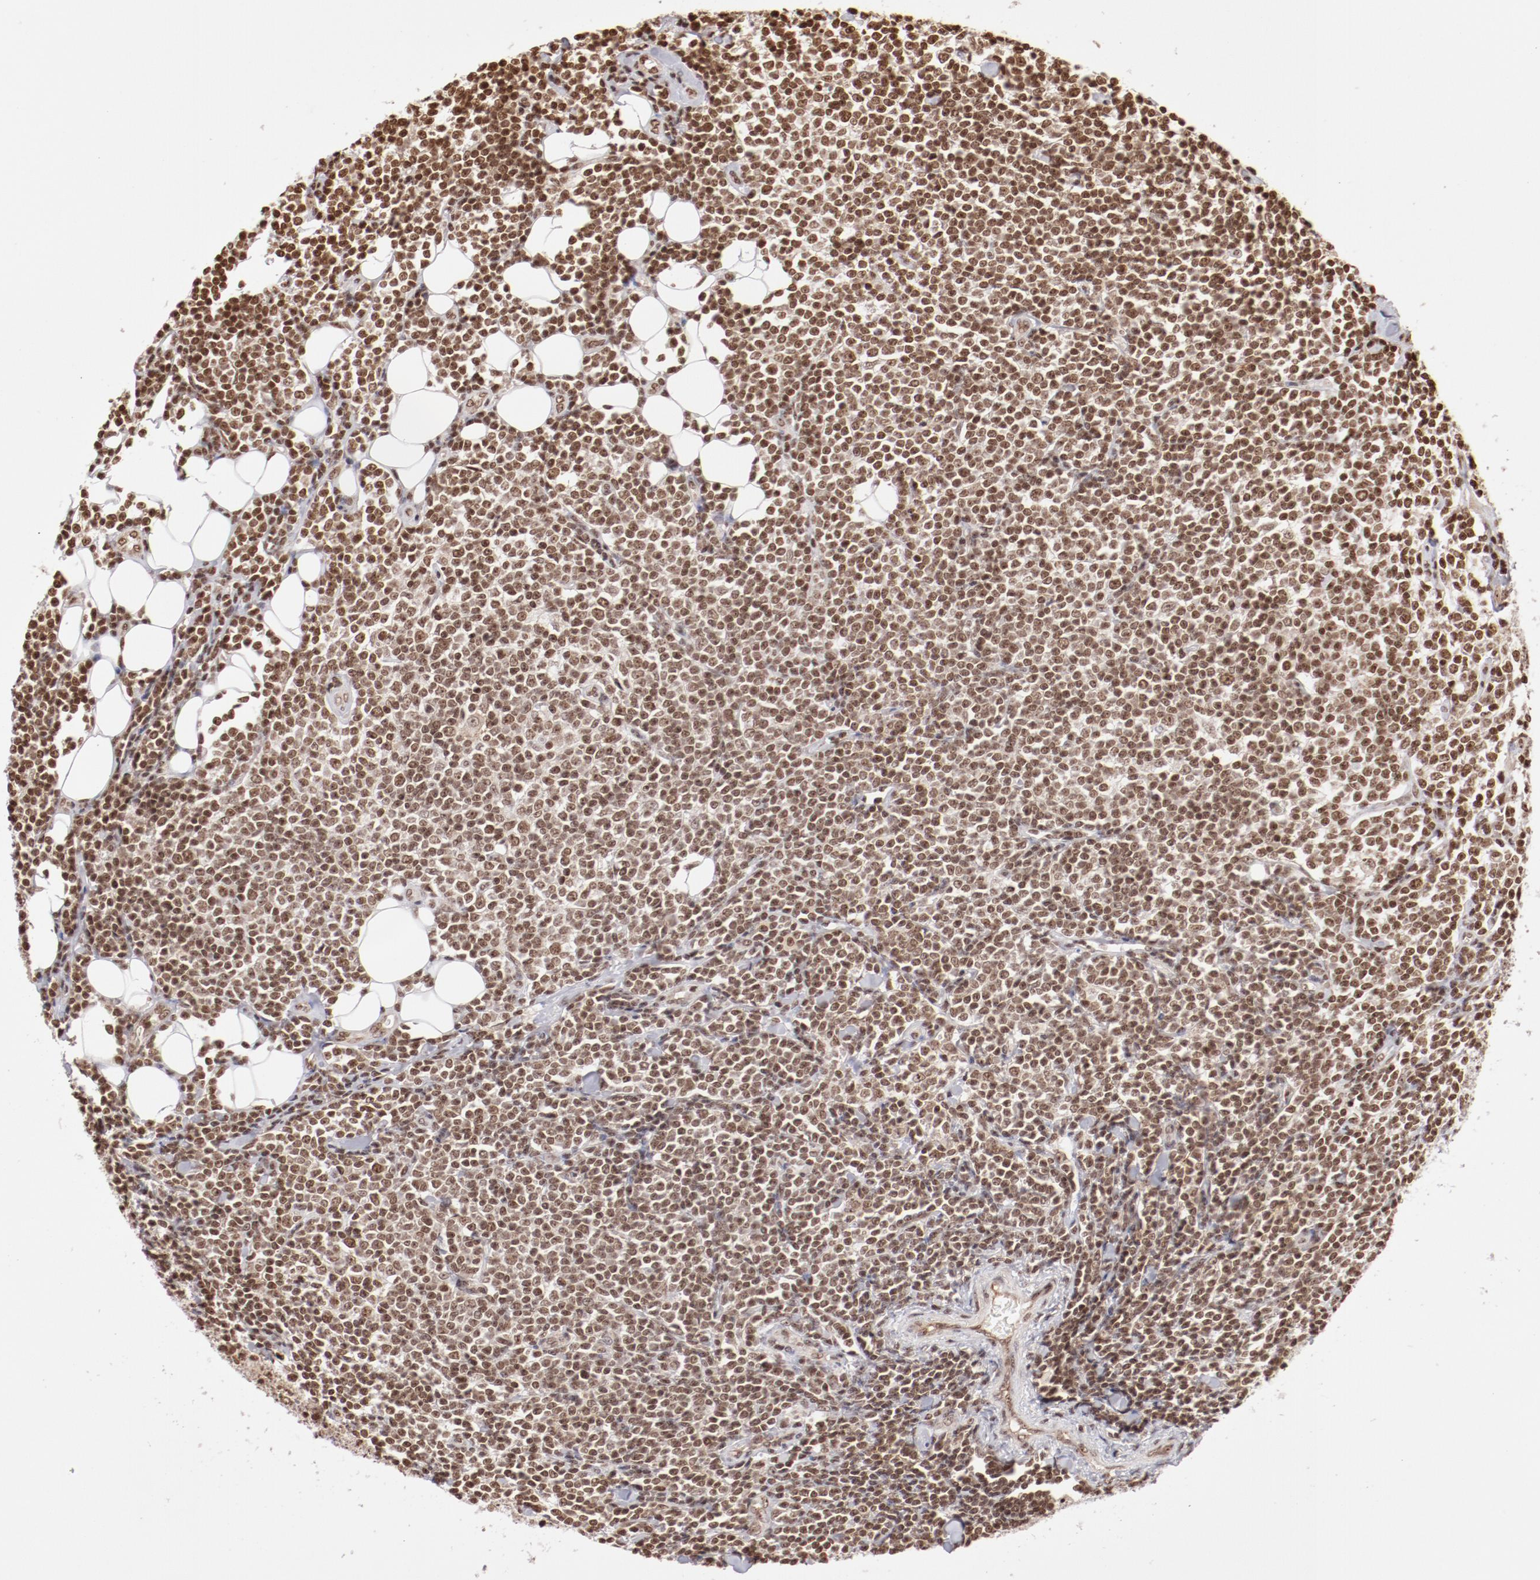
{"staining": {"intensity": "moderate", "quantity": ">75%", "location": "nuclear"}, "tissue": "lymphoma", "cell_type": "Tumor cells", "image_type": "cancer", "snomed": [{"axis": "morphology", "description": "Malignant lymphoma, non-Hodgkin's type, Low grade"}, {"axis": "topography", "description": "Soft tissue"}], "caption": "Immunohistochemical staining of lymphoma displays moderate nuclear protein positivity in about >75% of tumor cells.", "gene": "ABL2", "patient": {"sex": "male", "age": 92}}